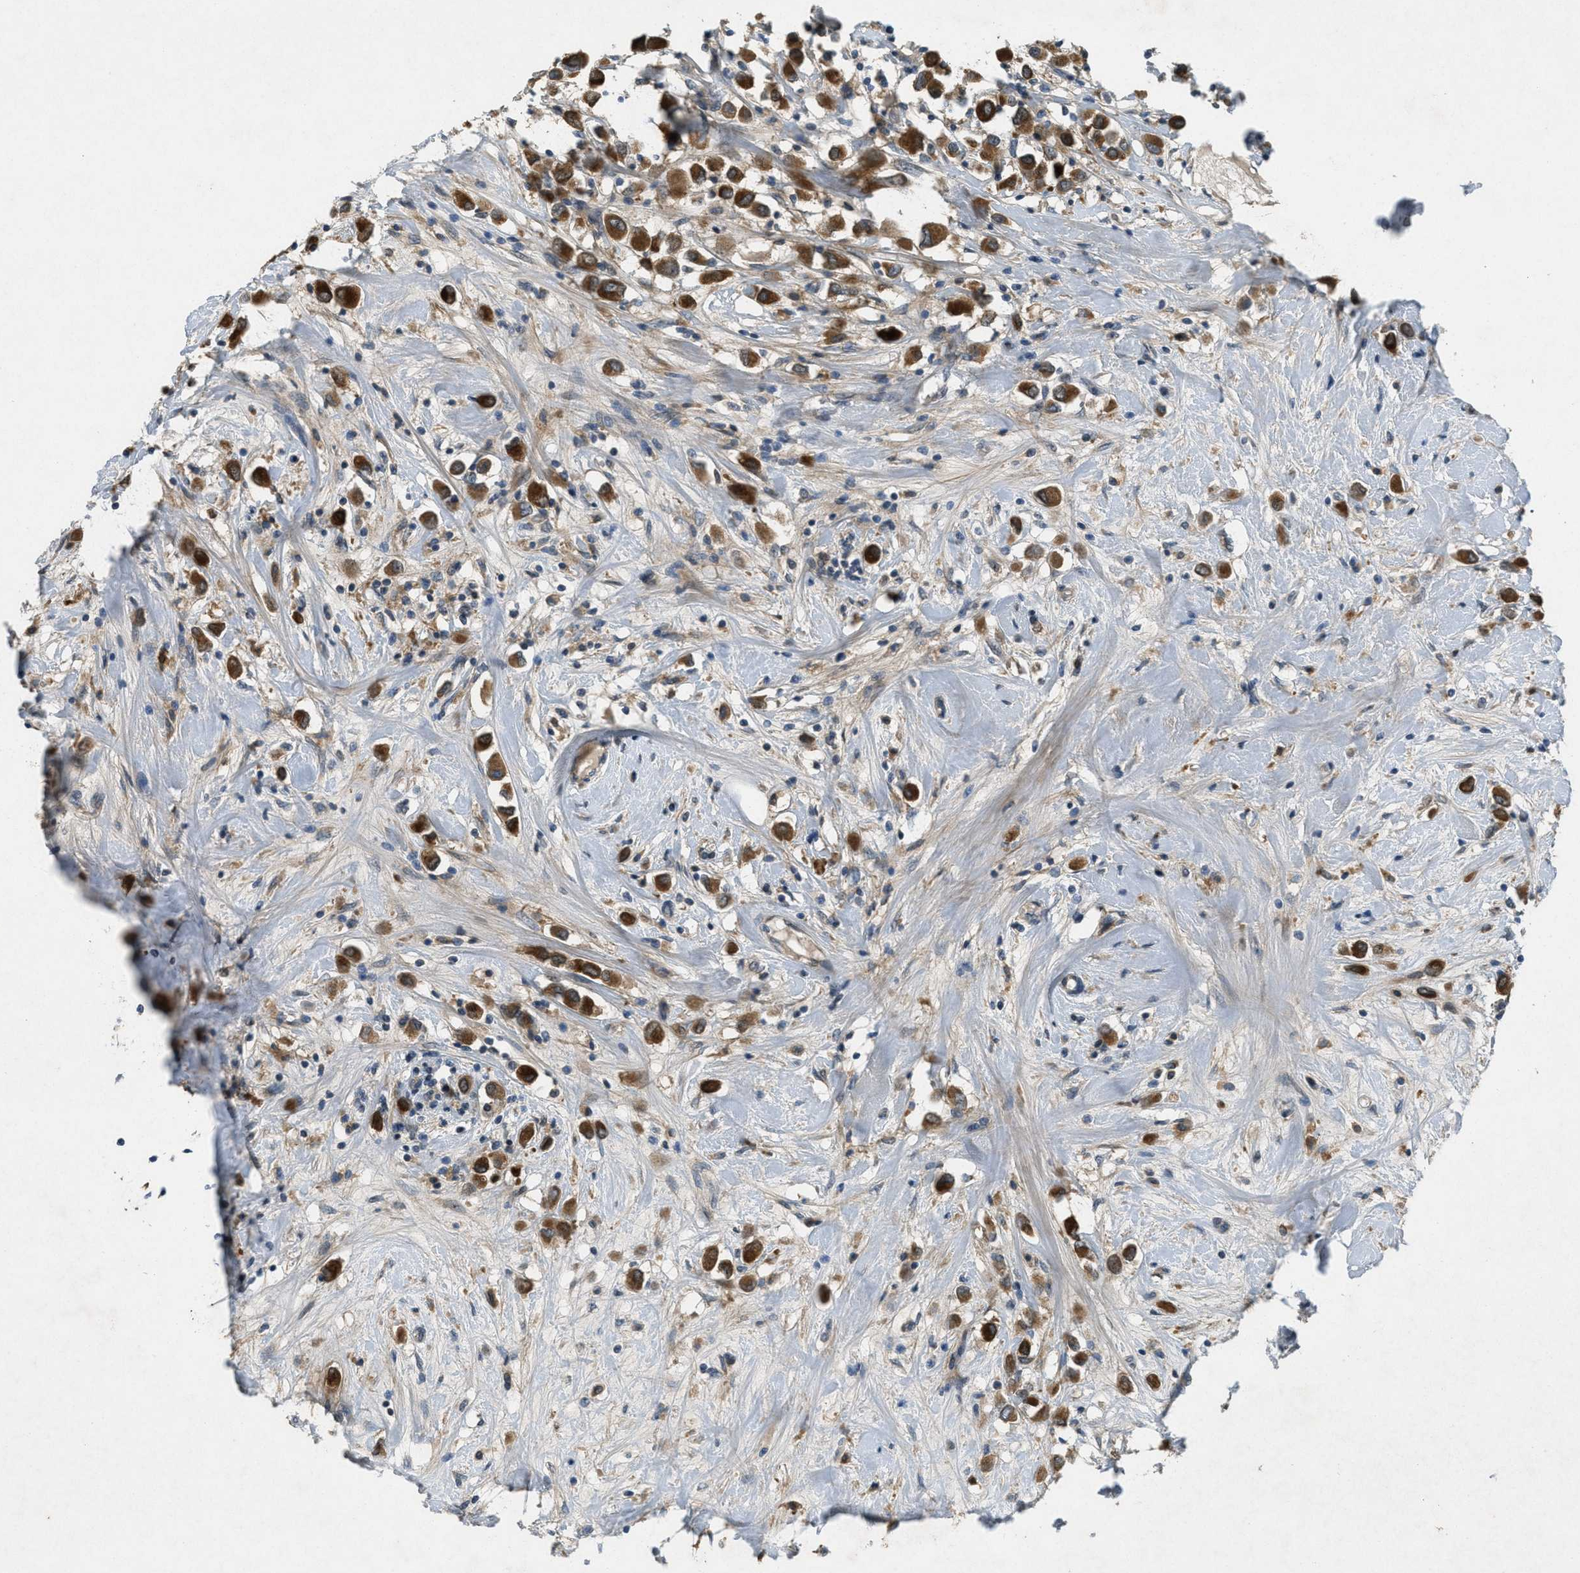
{"staining": {"intensity": "strong", "quantity": ">75%", "location": "cytoplasmic/membranous"}, "tissue": "breast cancer", "cell_type": "Tumor cells", "image_type": "cancer", "snomed": [{"axis": "morphology", "description": "Duct carcinoma"}, {"axis": "topography", "description": "Breast"}], "caption": "Immunohistochemistry (IHC) staining of breast cancer (invasive ductal carcinoma), which reveals high levels of strong cytoplasmic/membranous staining in approximately >75% of tumor cells indicating strong cytoplasmic/membranous protein staining. The staining was performed using DAB (3,3'-diaminobenzidine) (brown) for protein detection and nuclei were counterstained in hematoxylin (blue).", "gene": "ADCY6", "patient": {"sex": "female", "age": 61}}